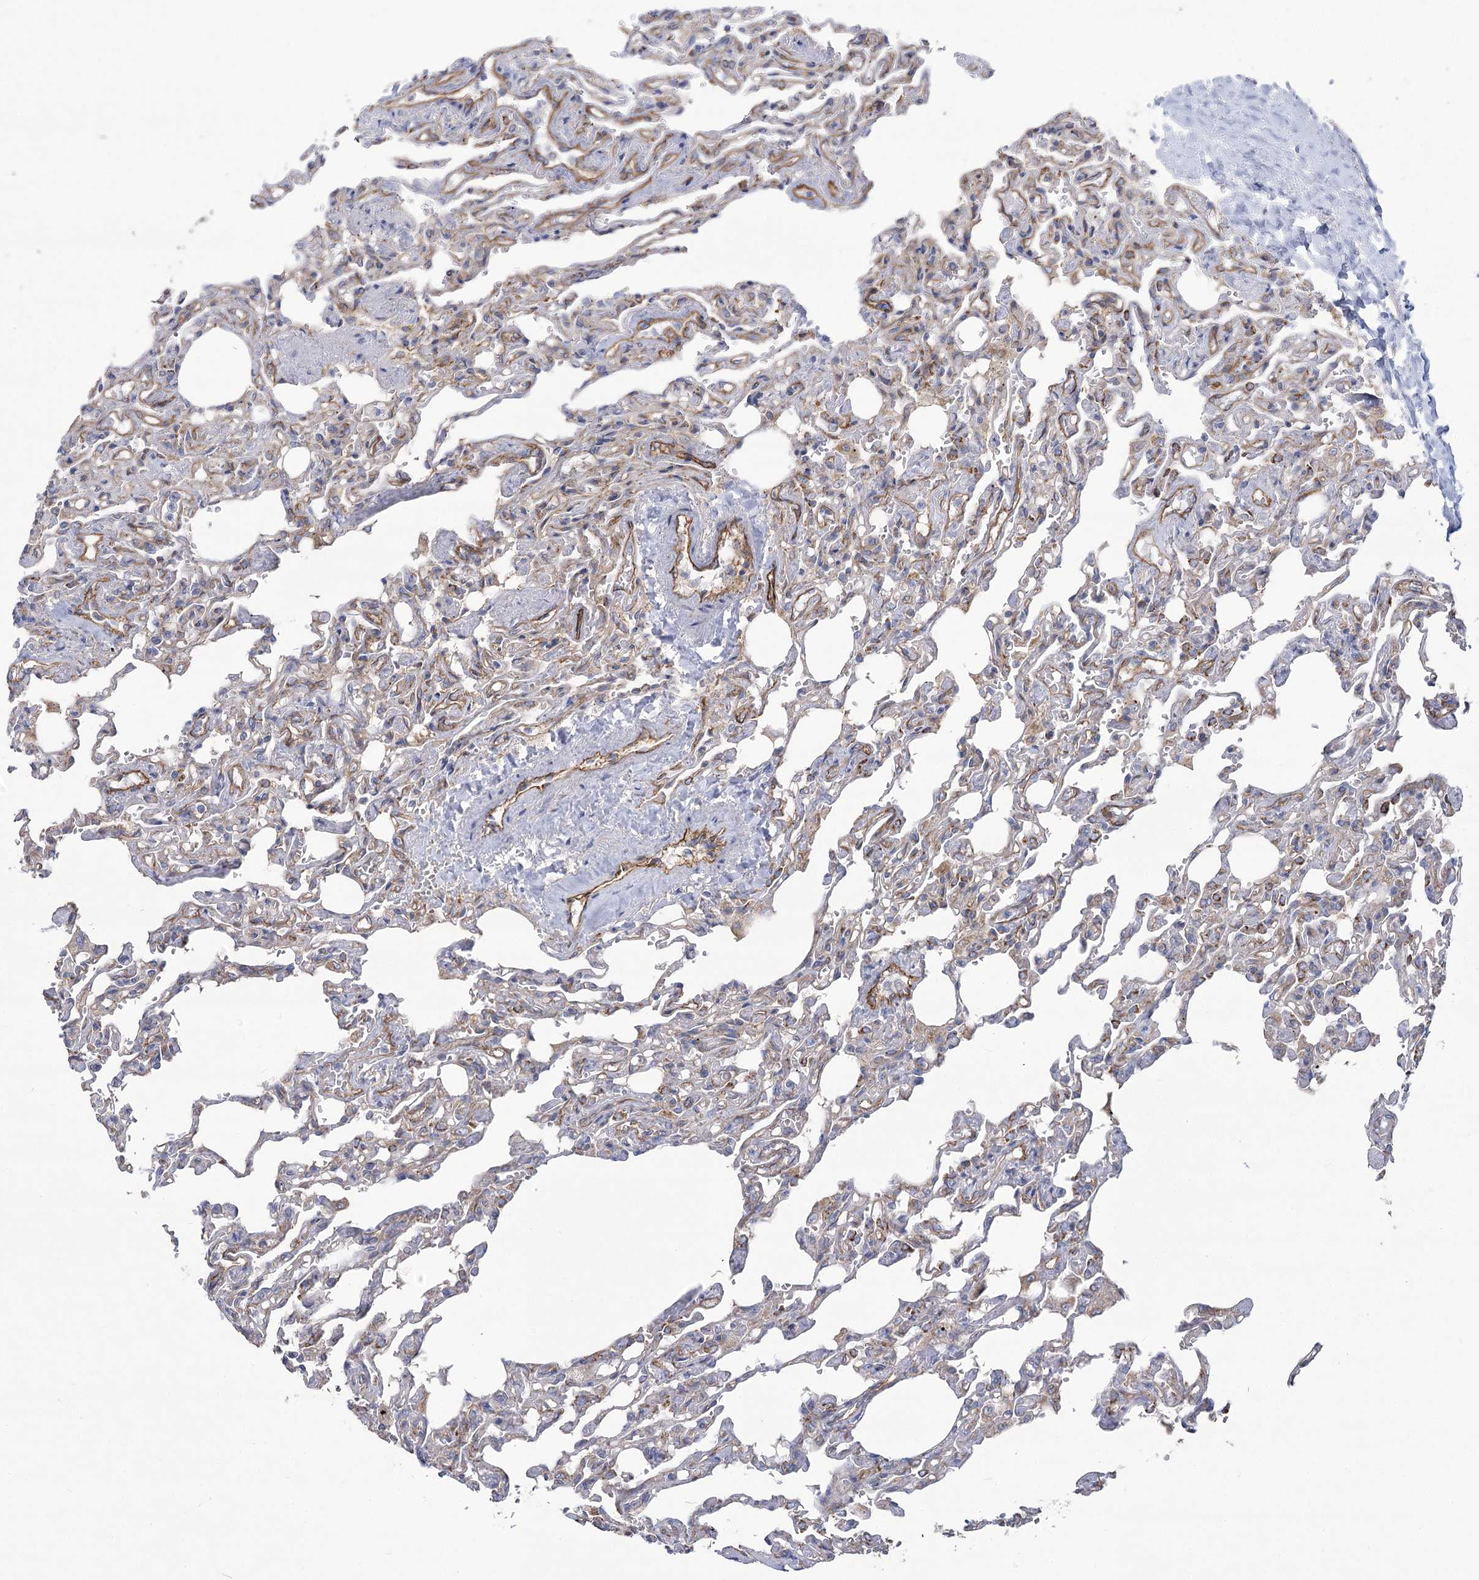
{"staining": {"intensity": "weak", "quantity": ">75%", "location": "cytoplasmic/membranous"}, "tissue": "lung", "cell_type": "Alveolar cells", "image_type": "normal", "snomed": [{"axis": "morphology", "description": "Normal tissue, NOS"}, {"axis": "topography", "description": "Lung"}], "caption": "A high-resolution image shows immunohistochemistry (IHC) staining of benign lung, which reveals weak cytoplasmic/membranous positivity in approximately >75% of alveolar cells.", "gene": "RMDN2", "patient": {"sex": "male", "age": 21}}